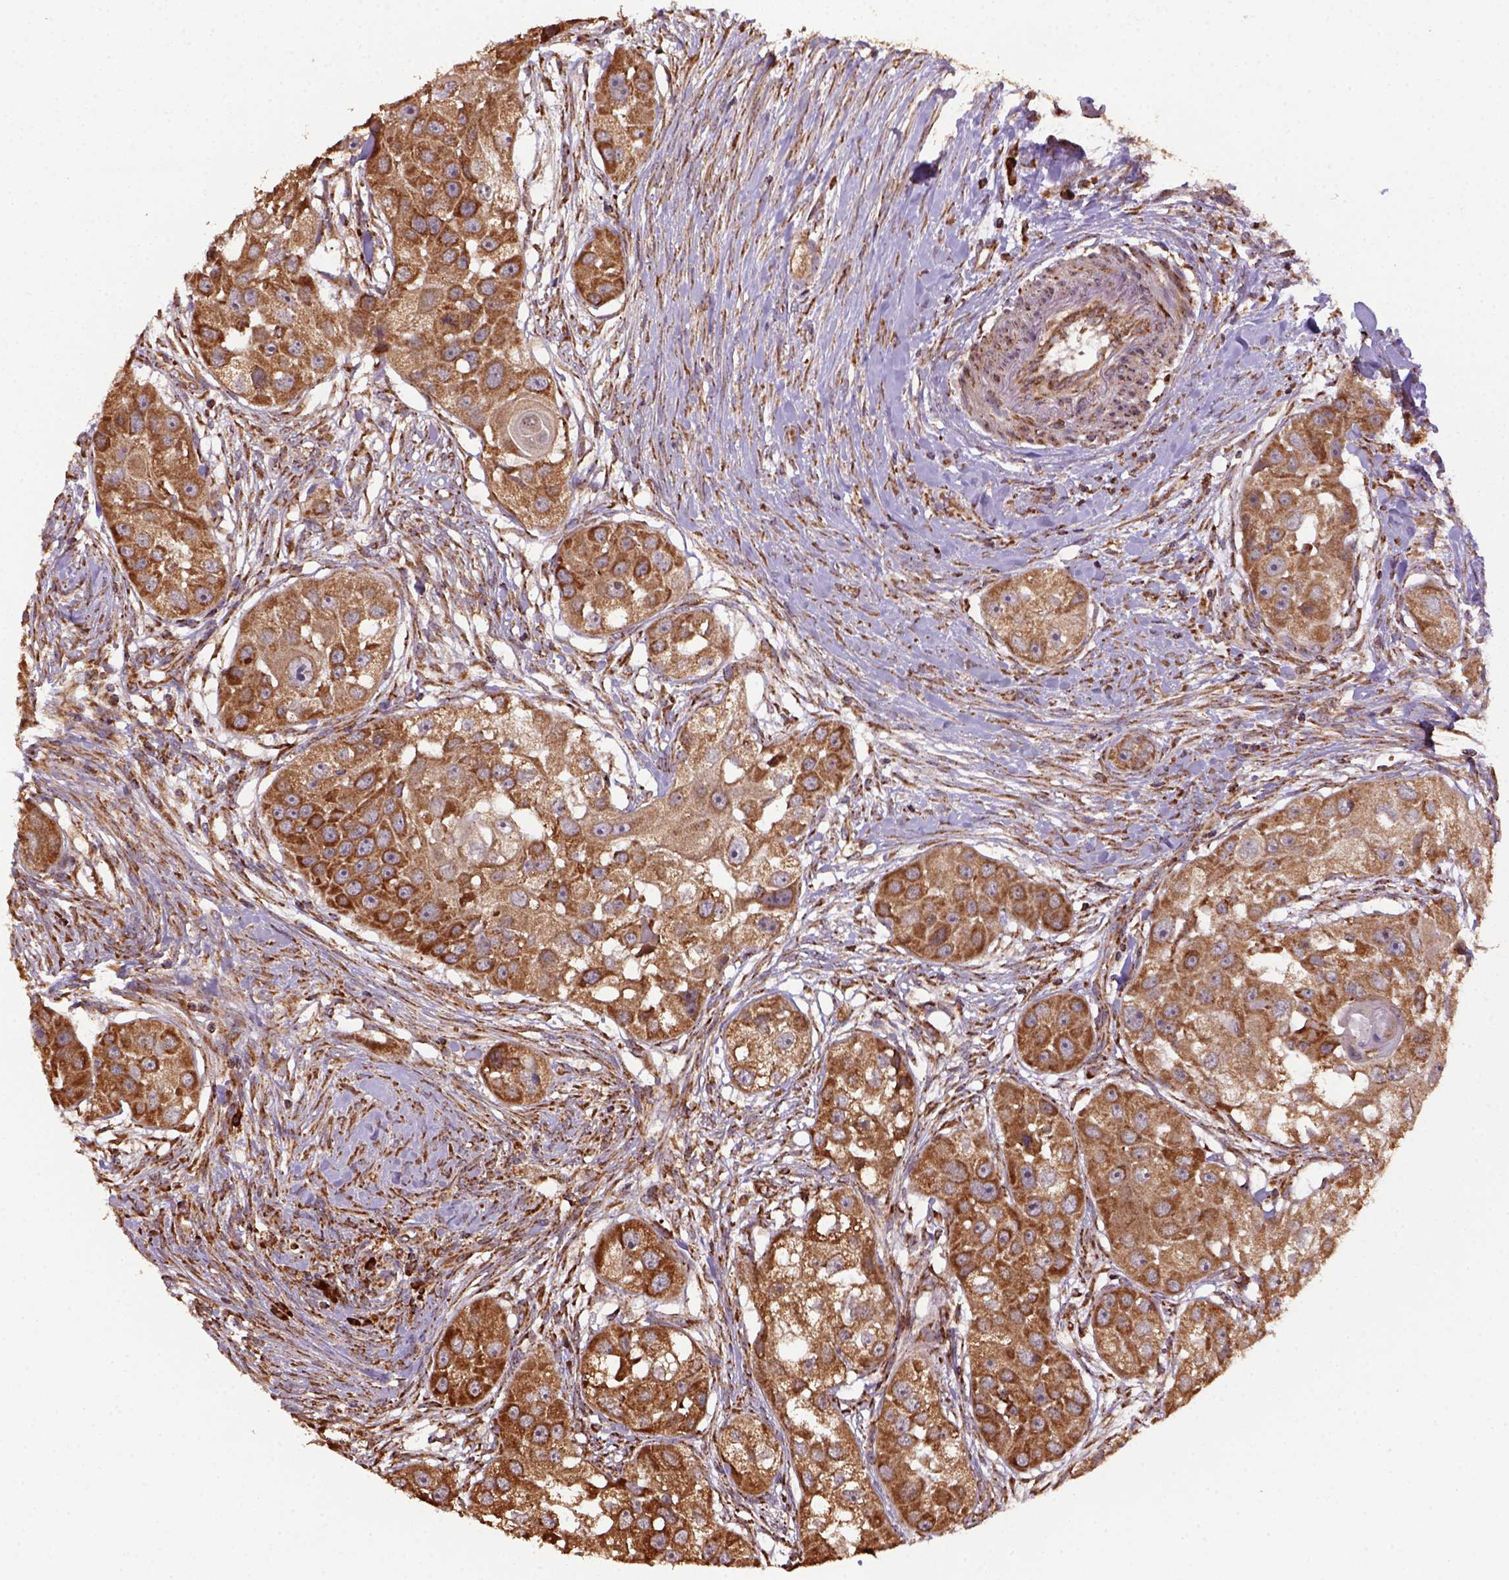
{"staining": {"intensity": "moderate", "quantity": ">75%", "location": "cytoplasmic/membranous"}, "tissue": "head and neck cancer", "cell_type": "Tumor cells", "image_type": "cancer", "snomed": [{"axis": "morphology", "description": "Squamous cell carcinoma, NOS"}, {"axis": "topography", "description": "Head-Neck"}], "caption": "Protein positivity by immunohistochemistry demonstrates moderate cytoplasmic/membranous positivity in about >75% of tumor cells in head and neck cancer (squamous cell carcinoma).", "gene": "MAPK8IP3", "patient": {"sex": "male", "age": 51}}